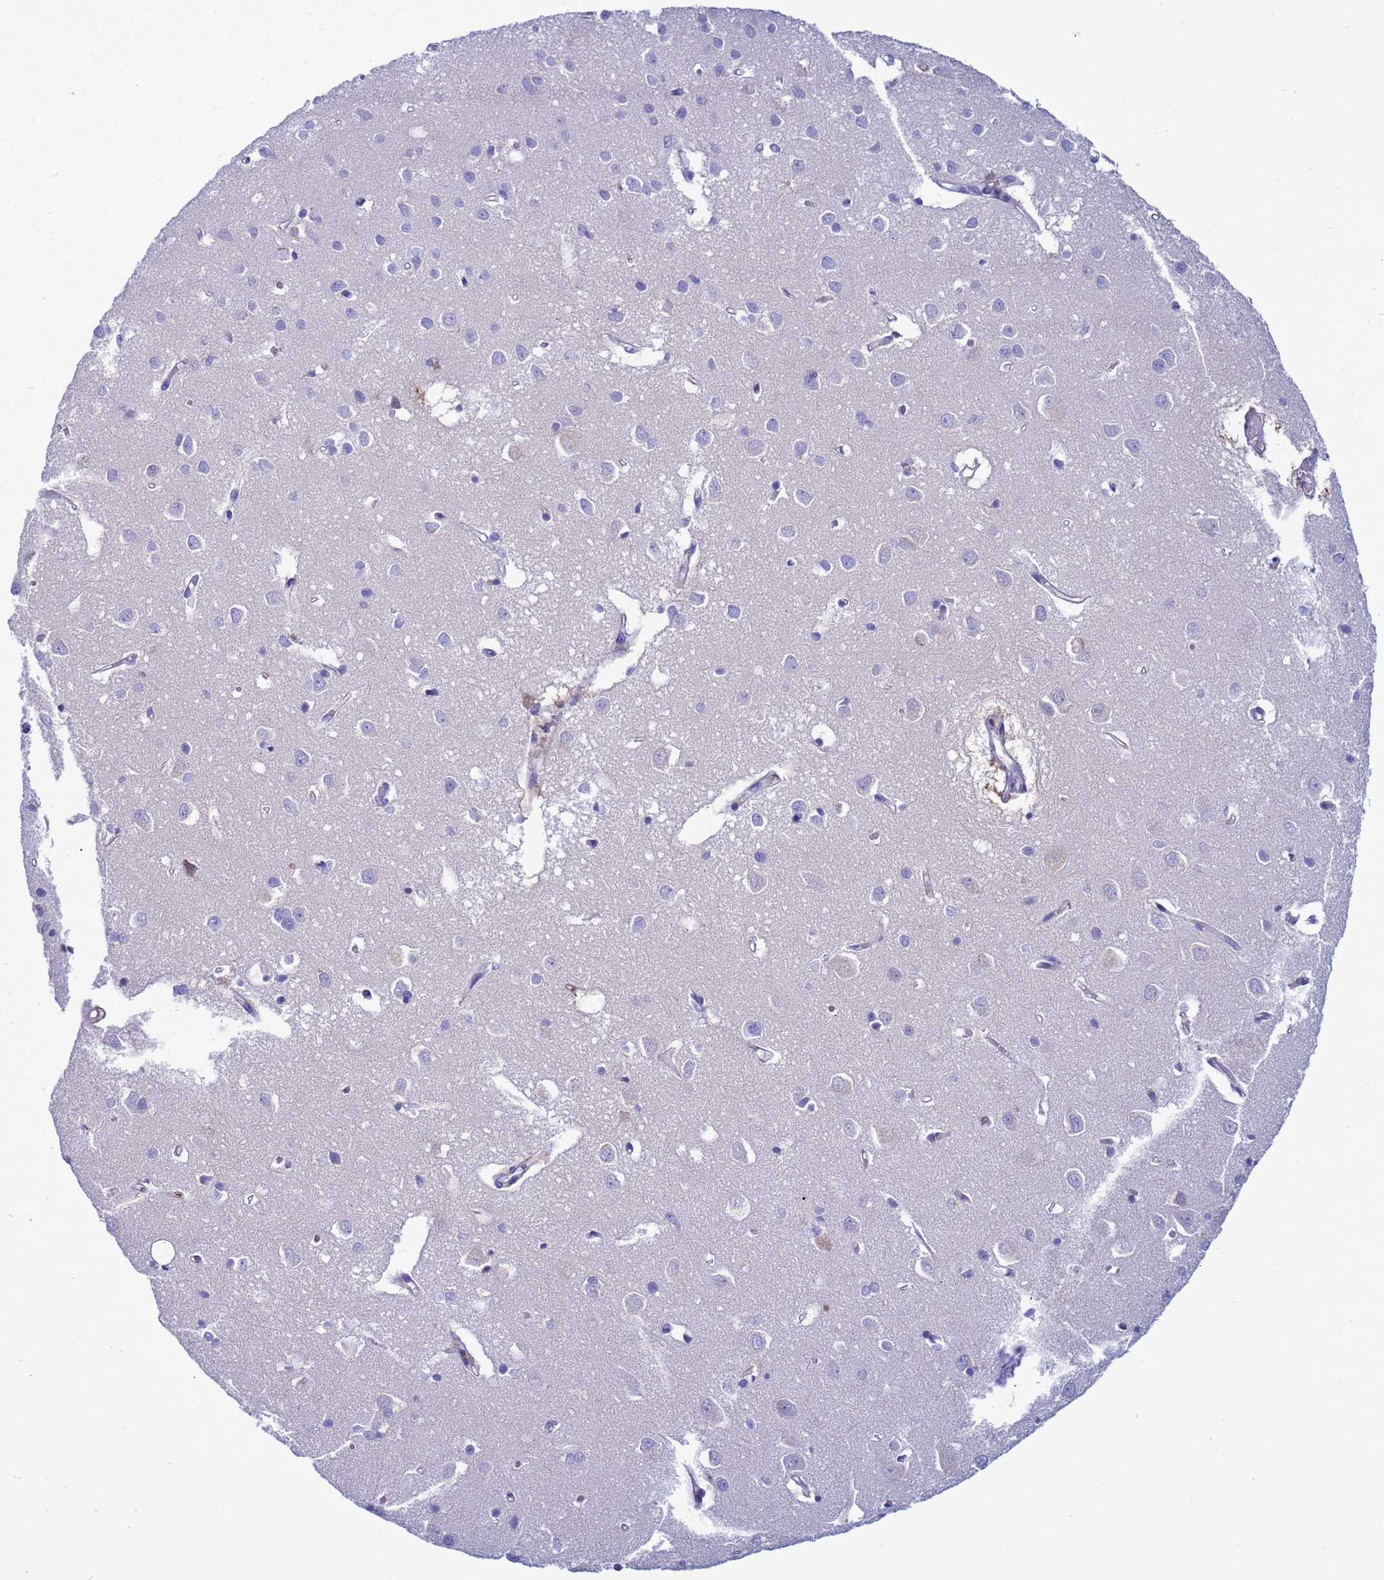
{"staining": {"intensity": "negative", "quantity": "none", "location": "none"}, "tissue": "cerebral cortex", "cell_type": "Endothelial cells", "image_type": "normal", "snomed": [{"axis": "morphology", "description": "Normal tissue, NOS"}, {"axis": "topography", "description": "Cerebral cortex"}], "caption": "Benign cerebral cortex was stained to show a protein in brown. There is no significant positivity in endothelial cells.", "gene": "H1", "patient": {"sex": "female", "age": 64}}